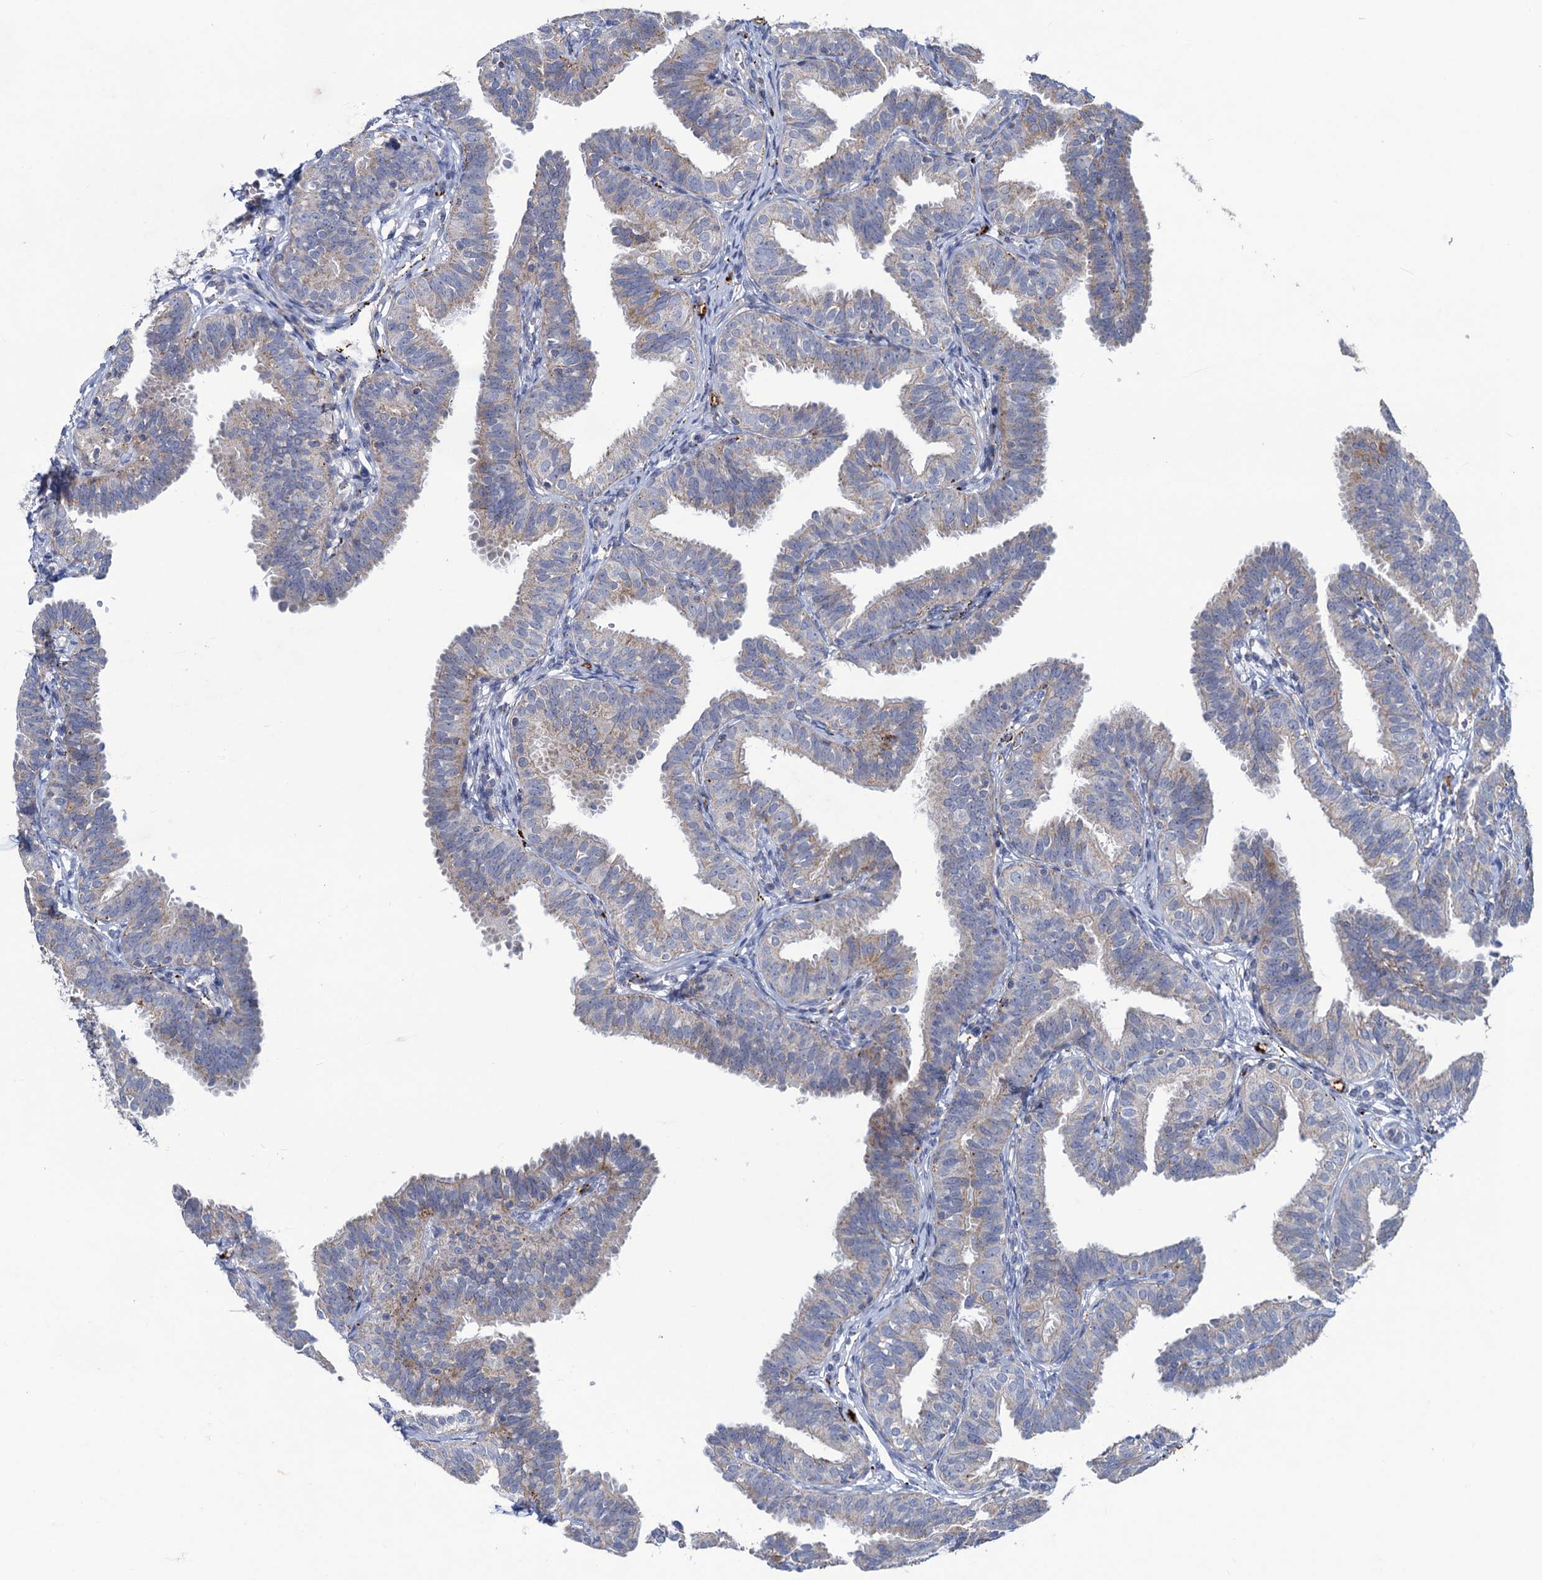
{"staining": {"intensity": "weak", "quantity": "<25%", "location": "cytoplasmic/membranous"}, "tissue": "fallopian tube", "cell_type": "Glandular cells", "image_type": "normal", "snomed": [{"axis": "morphology", "description": "Normal tissue, NOS"}, {"axis": "topography", "description": "Fallopian tube"}], "caption": "IHC histopathology image of unremarkable fallopian tube stained for a protein (brown), which shows no positivity in glandular cells.", "gene": "ANKS3", "patient": {"sex": "female", "age": 35}}